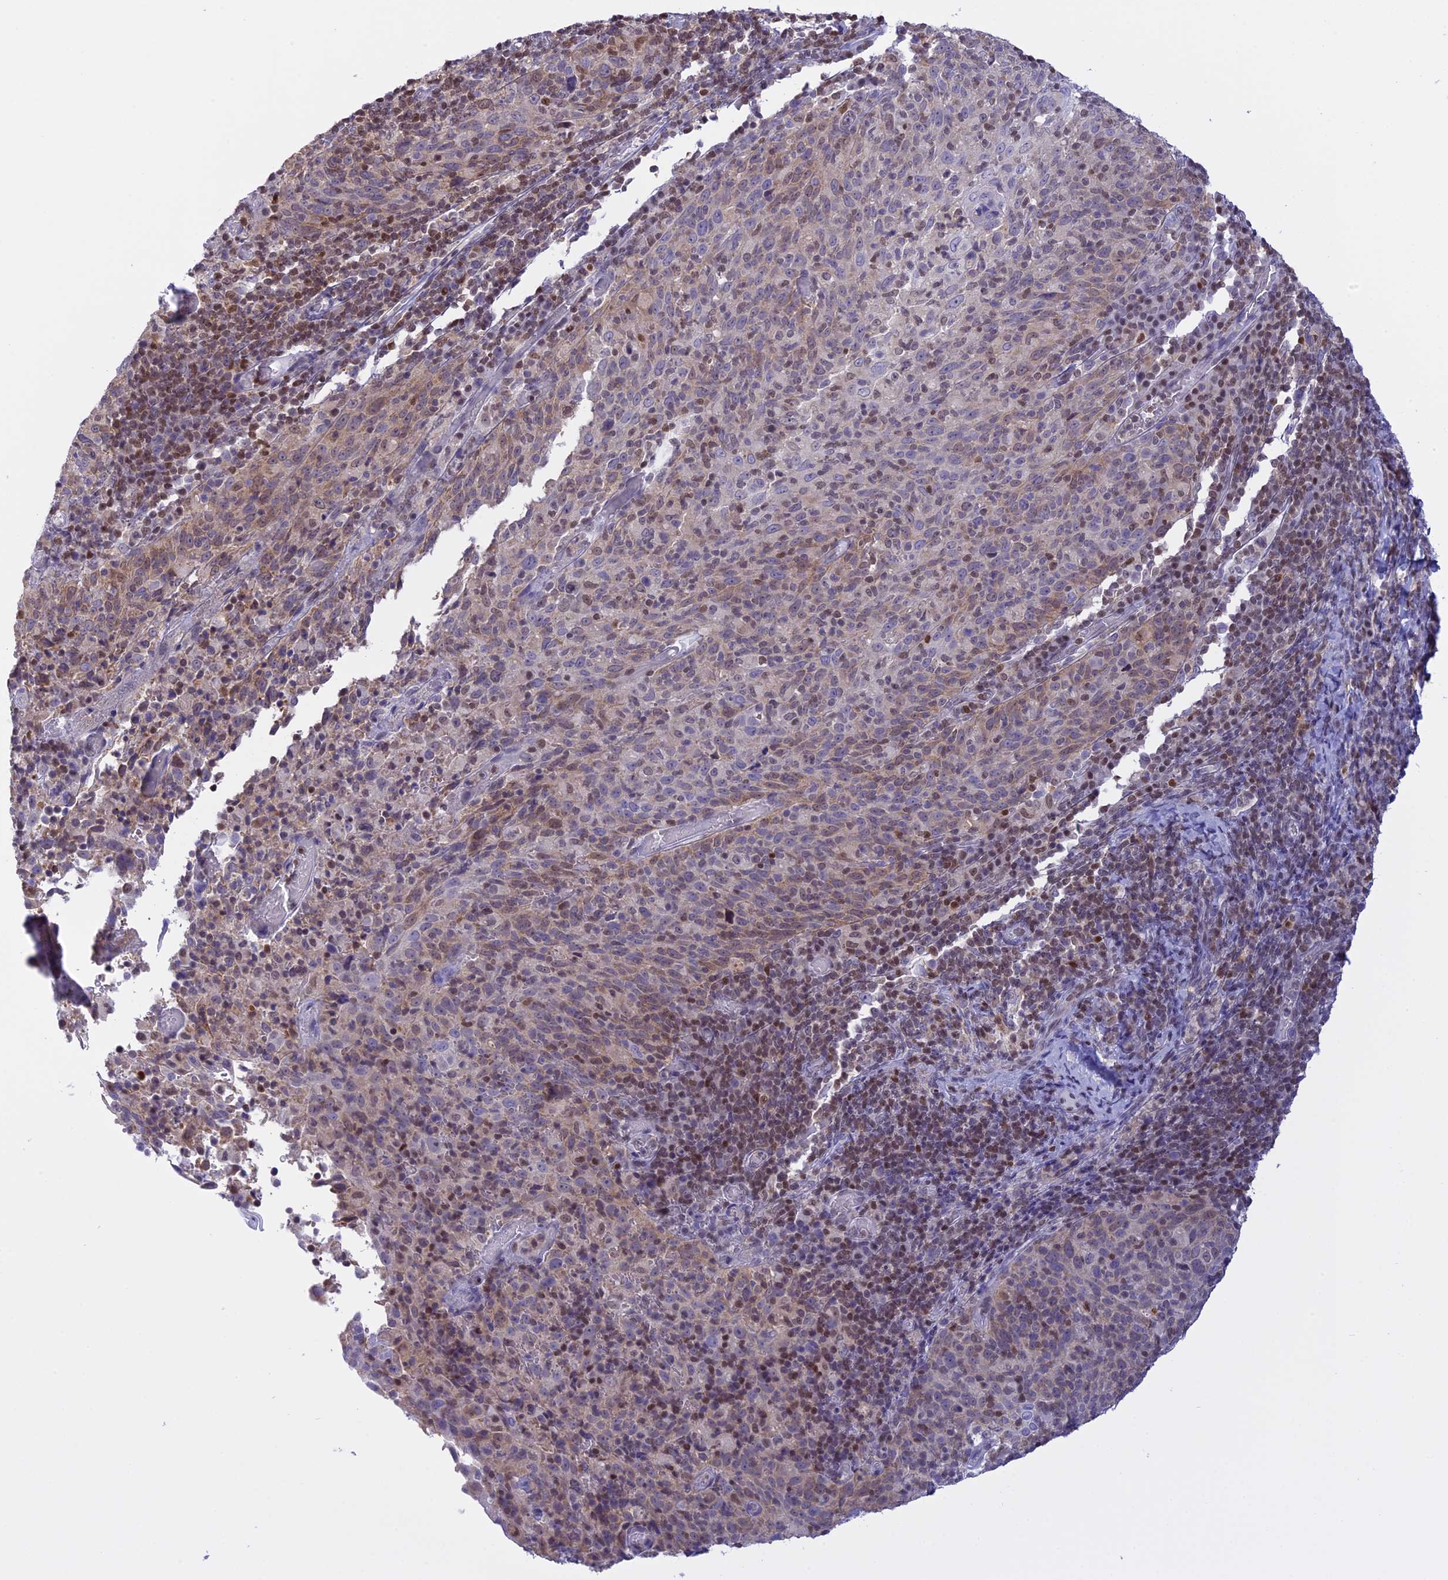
{"staining": {"intensity": "weak", "quantity": "<25%", "location": "cytoplasmic/membranous,nuclear"}, "tissue": "cervical cancer", "cell_type": "Tumor cells", "image_type": "cancer", "snomed": [{"axis": "morphology", "description": "Squamous cell carcinoma, NOS"}, {"axis": "topography", "description": "Cervix"}], "caption": "This is an immunohistochemistry photomicrograph of cervical cancer. There is no positivity in tumor cells.", "gene": "IZUMO2", "patient": {"sex": "female", "age": 52}}